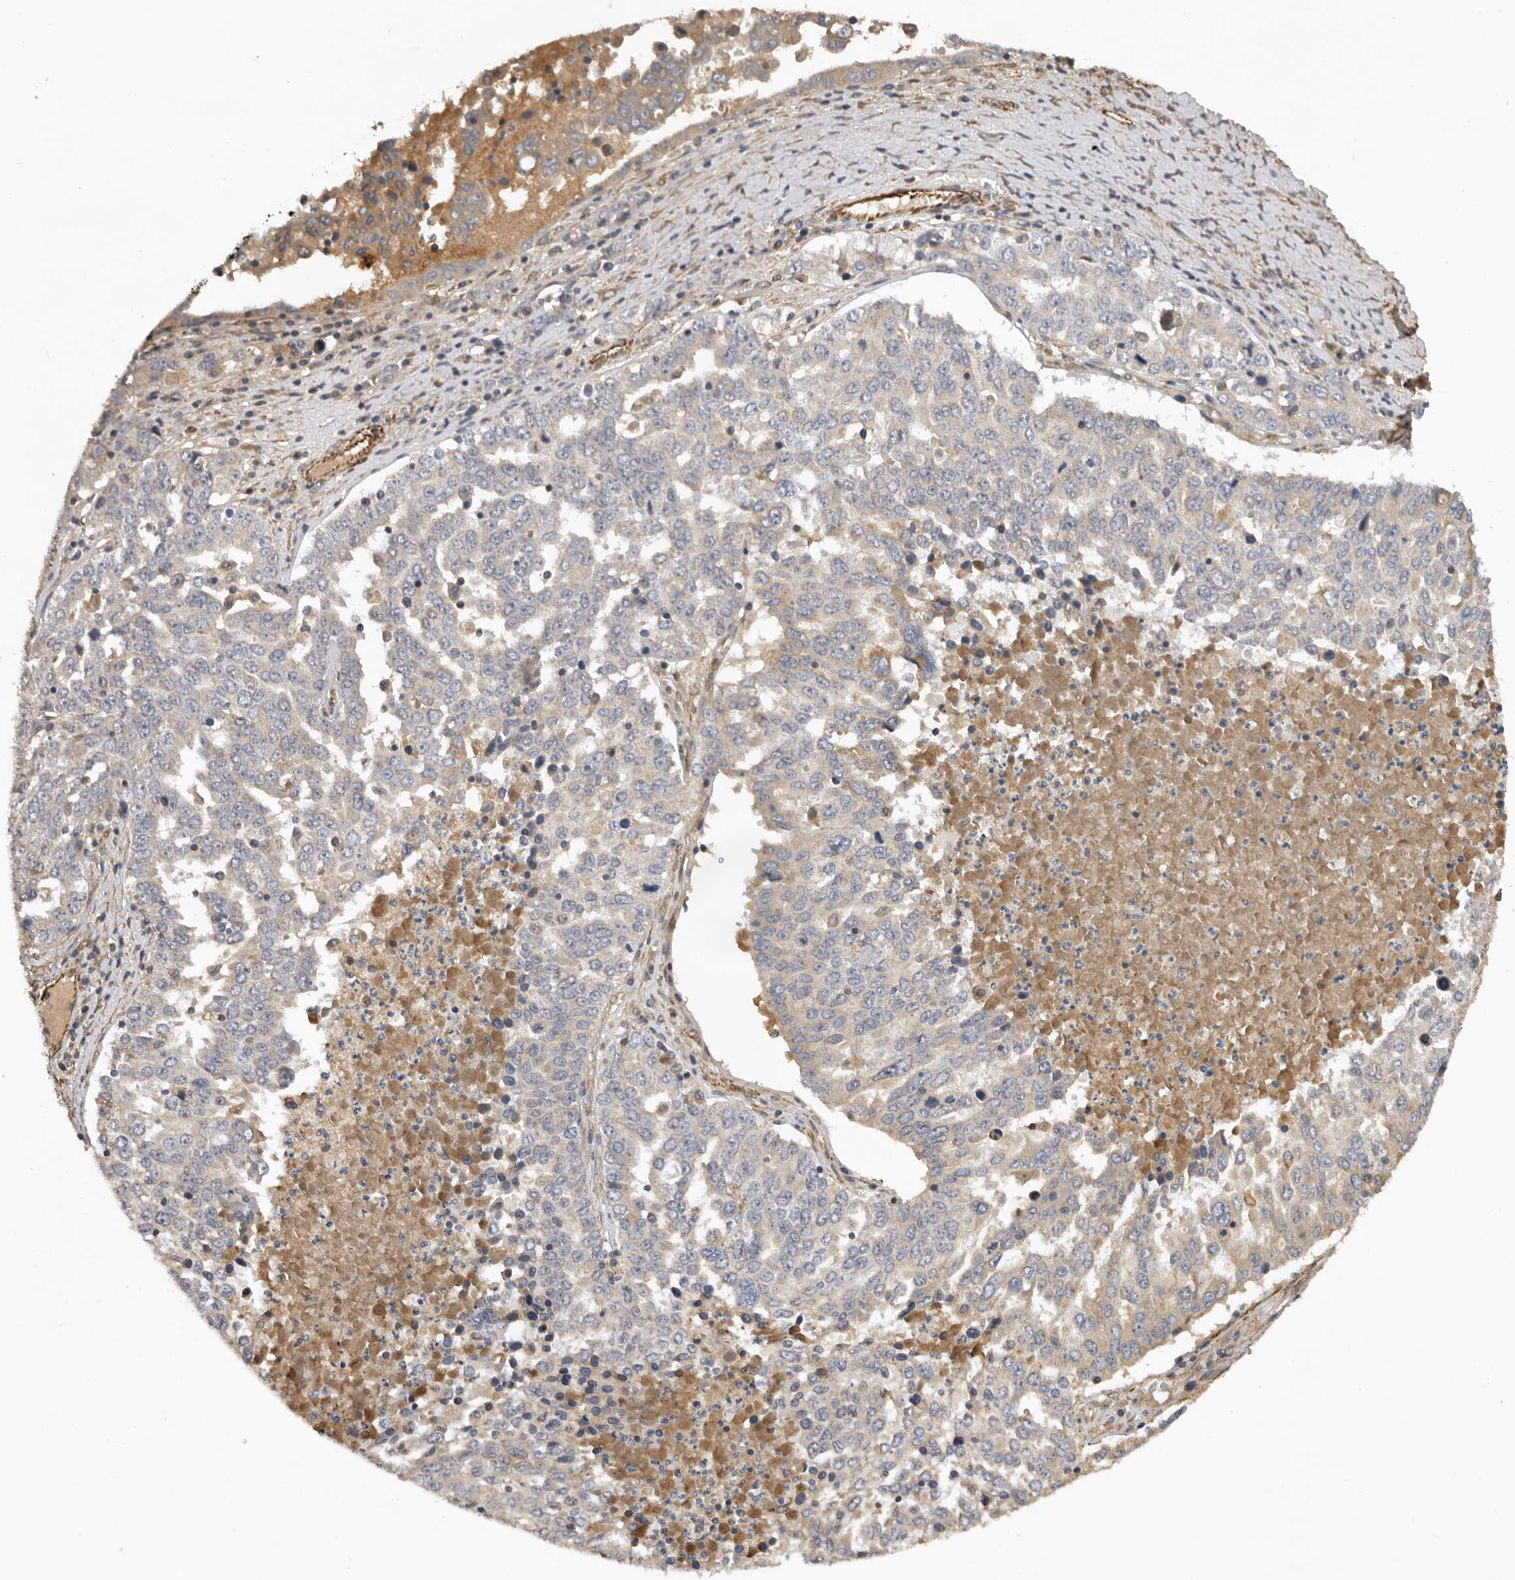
{"staining": {"intensity": "weak", "quantity": "<25%", "location": "cytoplasmic/membranous"}, "tissue": "ovarian cancer", "cell_type": "Tumor cells", "image_type": "cancer", "snomed": [{"axis": "morphology", "description": "Carcinoma, endometroid"}, {"axis": "topography", "description": "Ovary"}], "caption": "Immunohistochemistry of human endometroid carcinoma (ovarian) exhibits no staining in tumor cells.", "gene": "RNF157", "patient": {"sex": "female", "age": 62}}